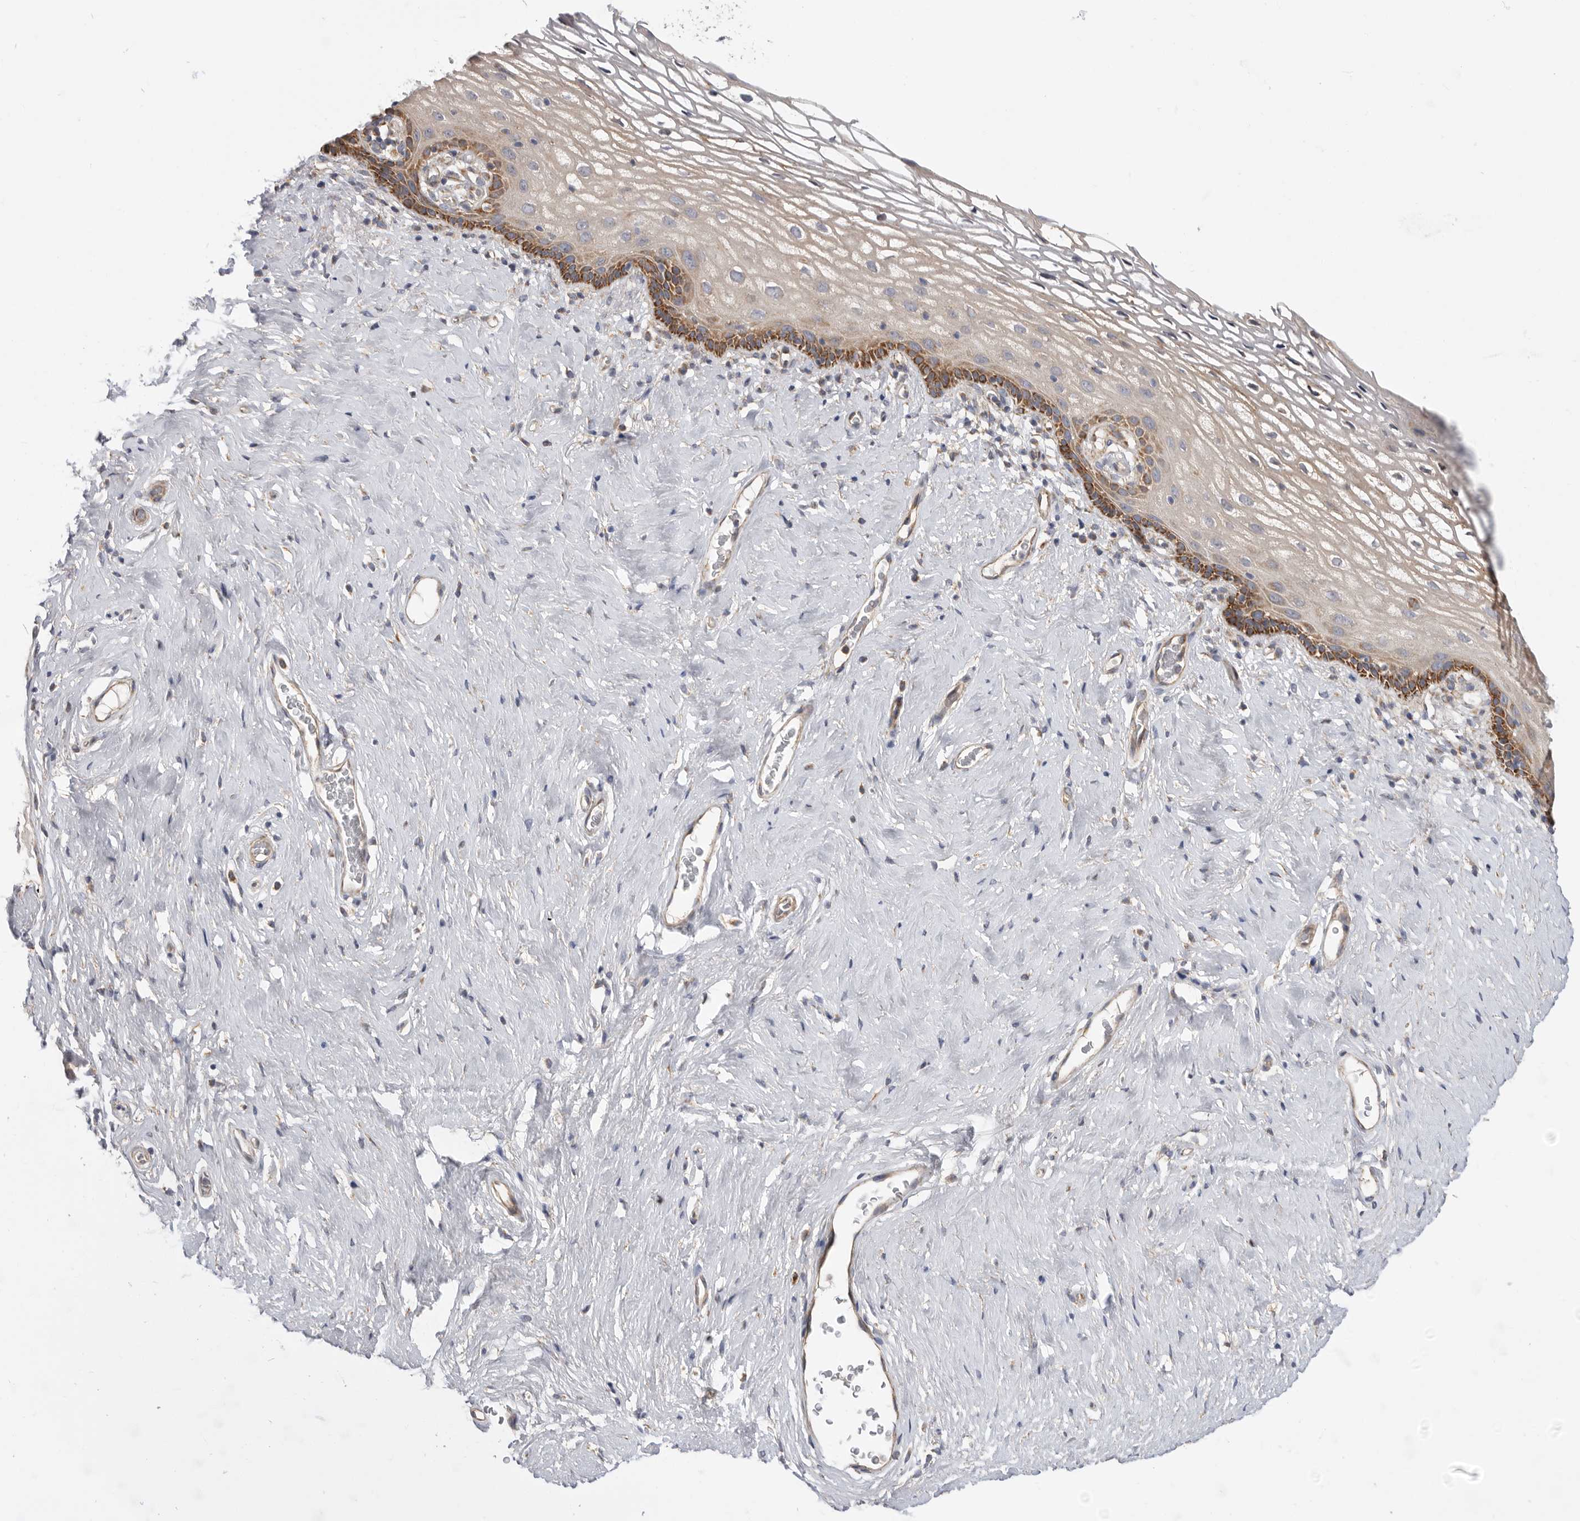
{"staining": {"intensity": "strong", "quantity": "25%-75%", "location": "cytoplasmic/membranous"}, "tissue": "vagina", "cell_type": "Squamous epithelial cells", "image_type": "normal", "snomed": [{"axis": "morphology", "description": "Normal tissue, NOS"}, {"axis": "morphology", "description": "Adenocarcinoma, NOS"}, {"axis": "topography", "description": "Rectum"}, {"axis": "topography", "description": "Vagina"}], "caption": "Strong cytoplasmic/membranous expression for a protein is present in about 25%-75% of squamous epithelial cells of unremarkable vagina using immunohistochemistry (IHC).", "gene": "MTFR1L", "patient": {"sex": "female", "age": 71}}